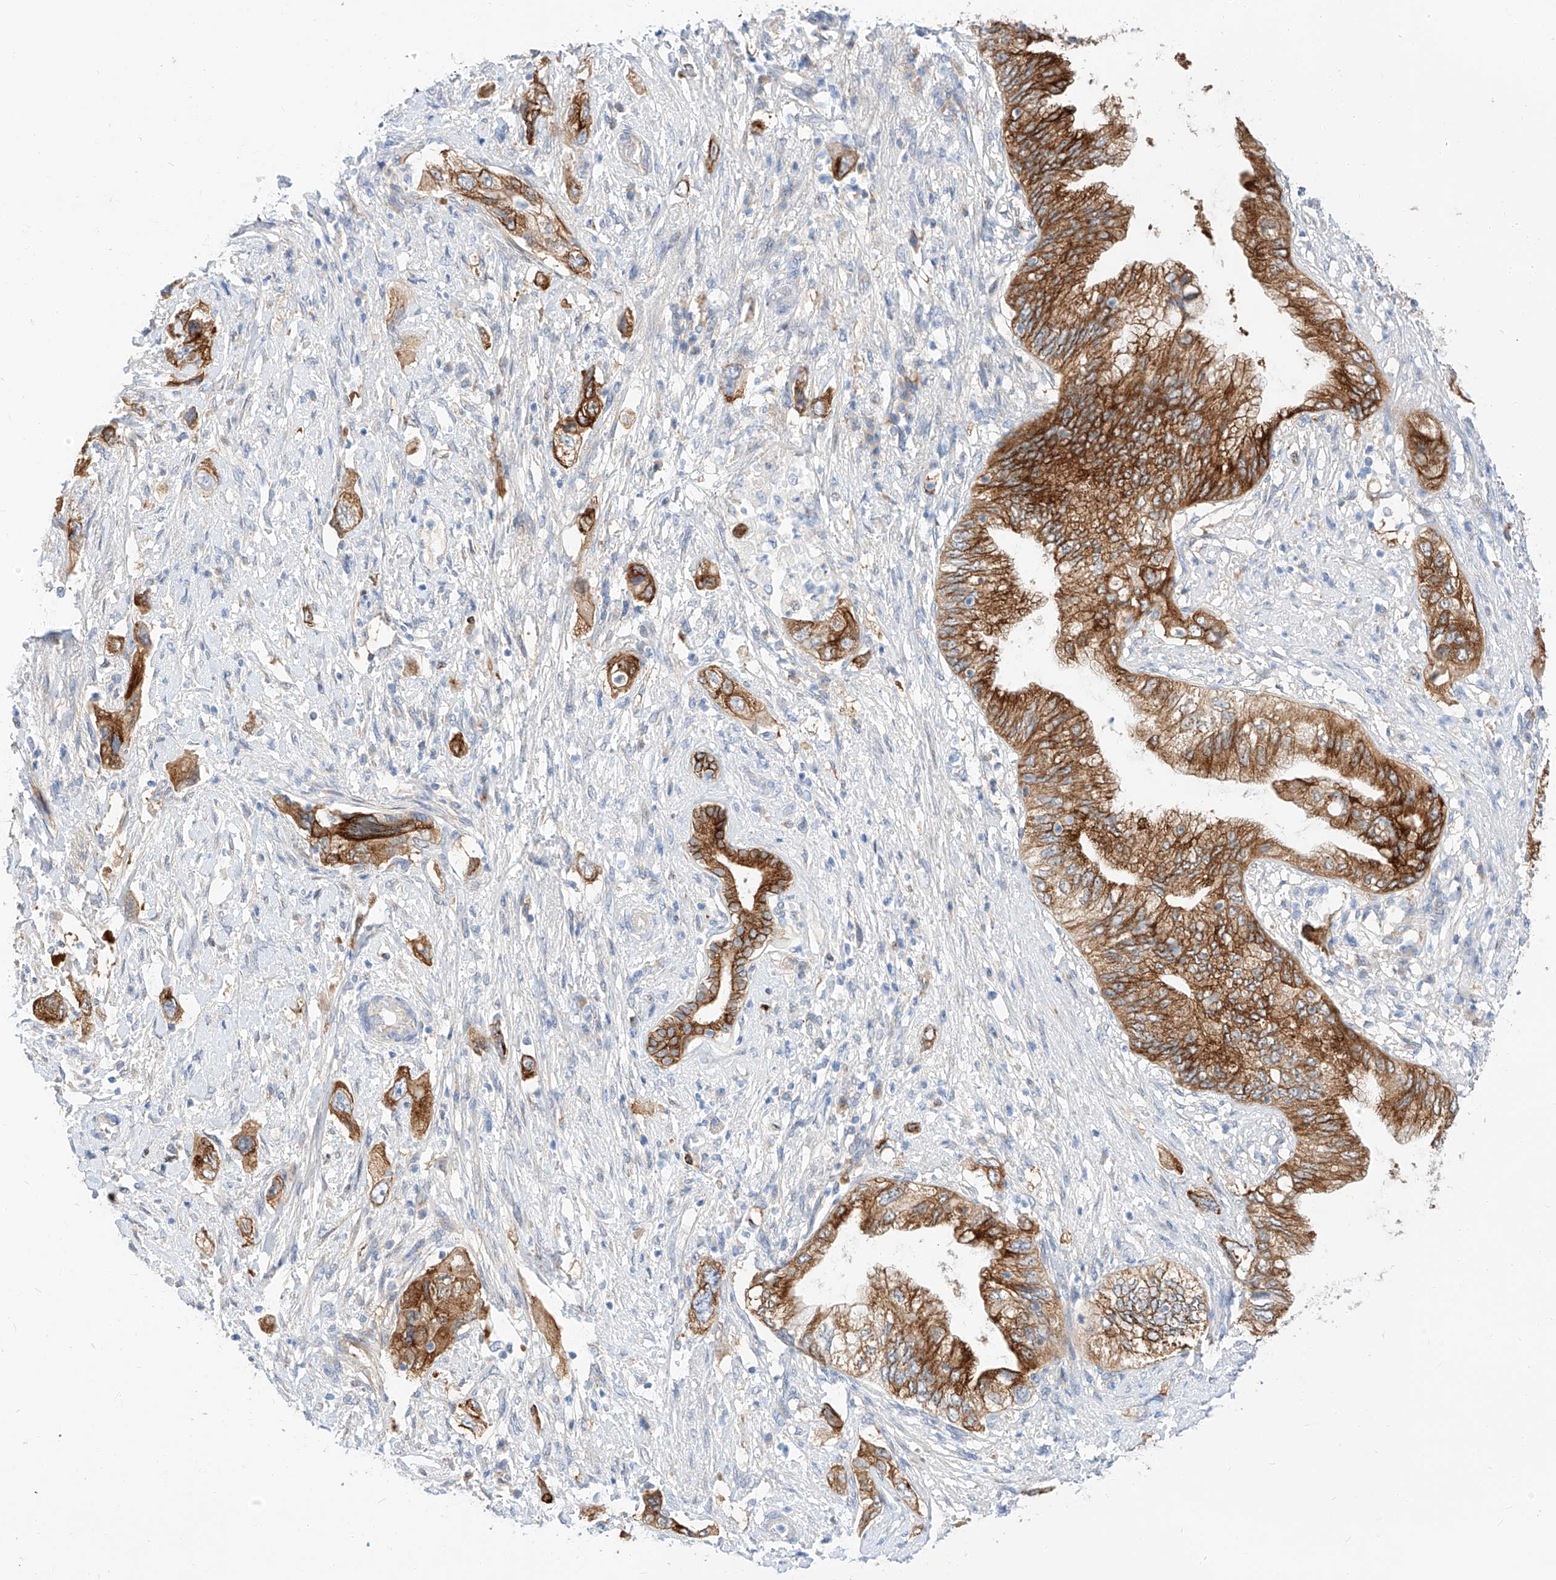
{"staining": {"intensity": "strong", "quantity": ">75%", "location": "cytoplasmic/membranous"}, "tissue": "pancreatic cancer", "cell_type": "Tumor cells", "image_type": "cancer", "snomed": [{"axis": "morphology", "description": "Adenocarcinoma, NOS"}, {"axis": "topography", "description": "Pancreas"}], "caption": "A photomicrograph of pancreatic cancer stained for a protein exhibits strong cytoplasmic/membranous brown staining in tumor cells.", "gene": "MAP7", "patient": {"sex": "female", "age": 73}}